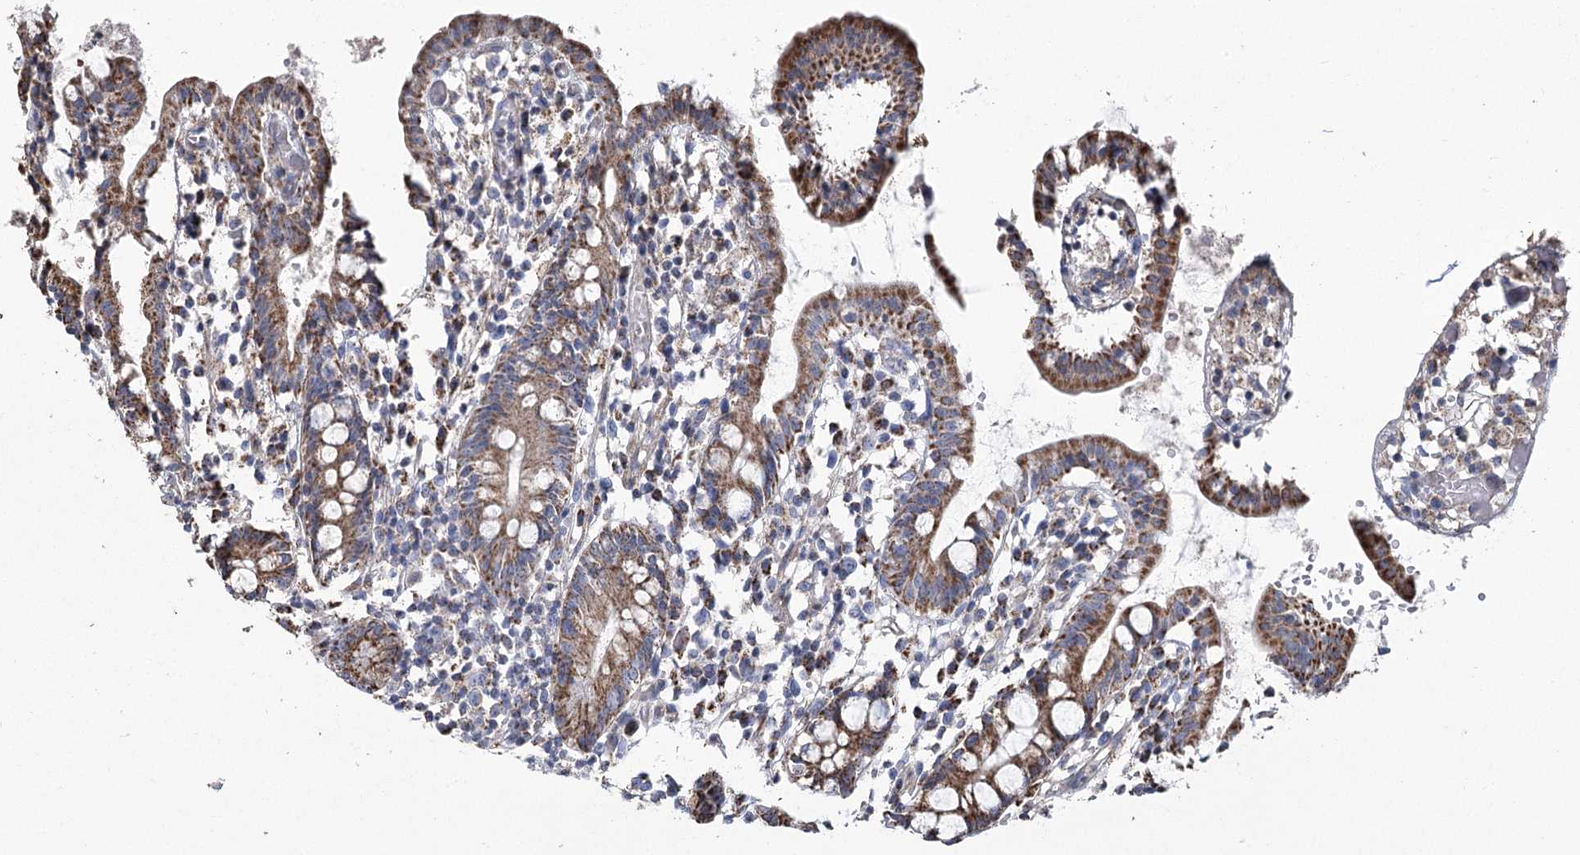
{"staining": {"intensity": "strong", "quantity": ">75%", "location": "cytoplasmic/membranous"}, "tissue": "small intestine", "cell_type": "Glandular cells", "image_type": "normal", "snomed": [{"axis": "morphology", "description": "Normal tissue, NOS"}, {"axis": "morphology", "description": "Cystadenocarcinoma, serous, Metastatic site"}, {"axis": "topography", "description": "Small intestine"}], "caption": "Protein analysis of benign small intestine shows strong cytoplasmic/membranous expression in about >75% of glandular cells.", "gene": "RANBP3L", "patient": {"sex": "female", "age": 61}}